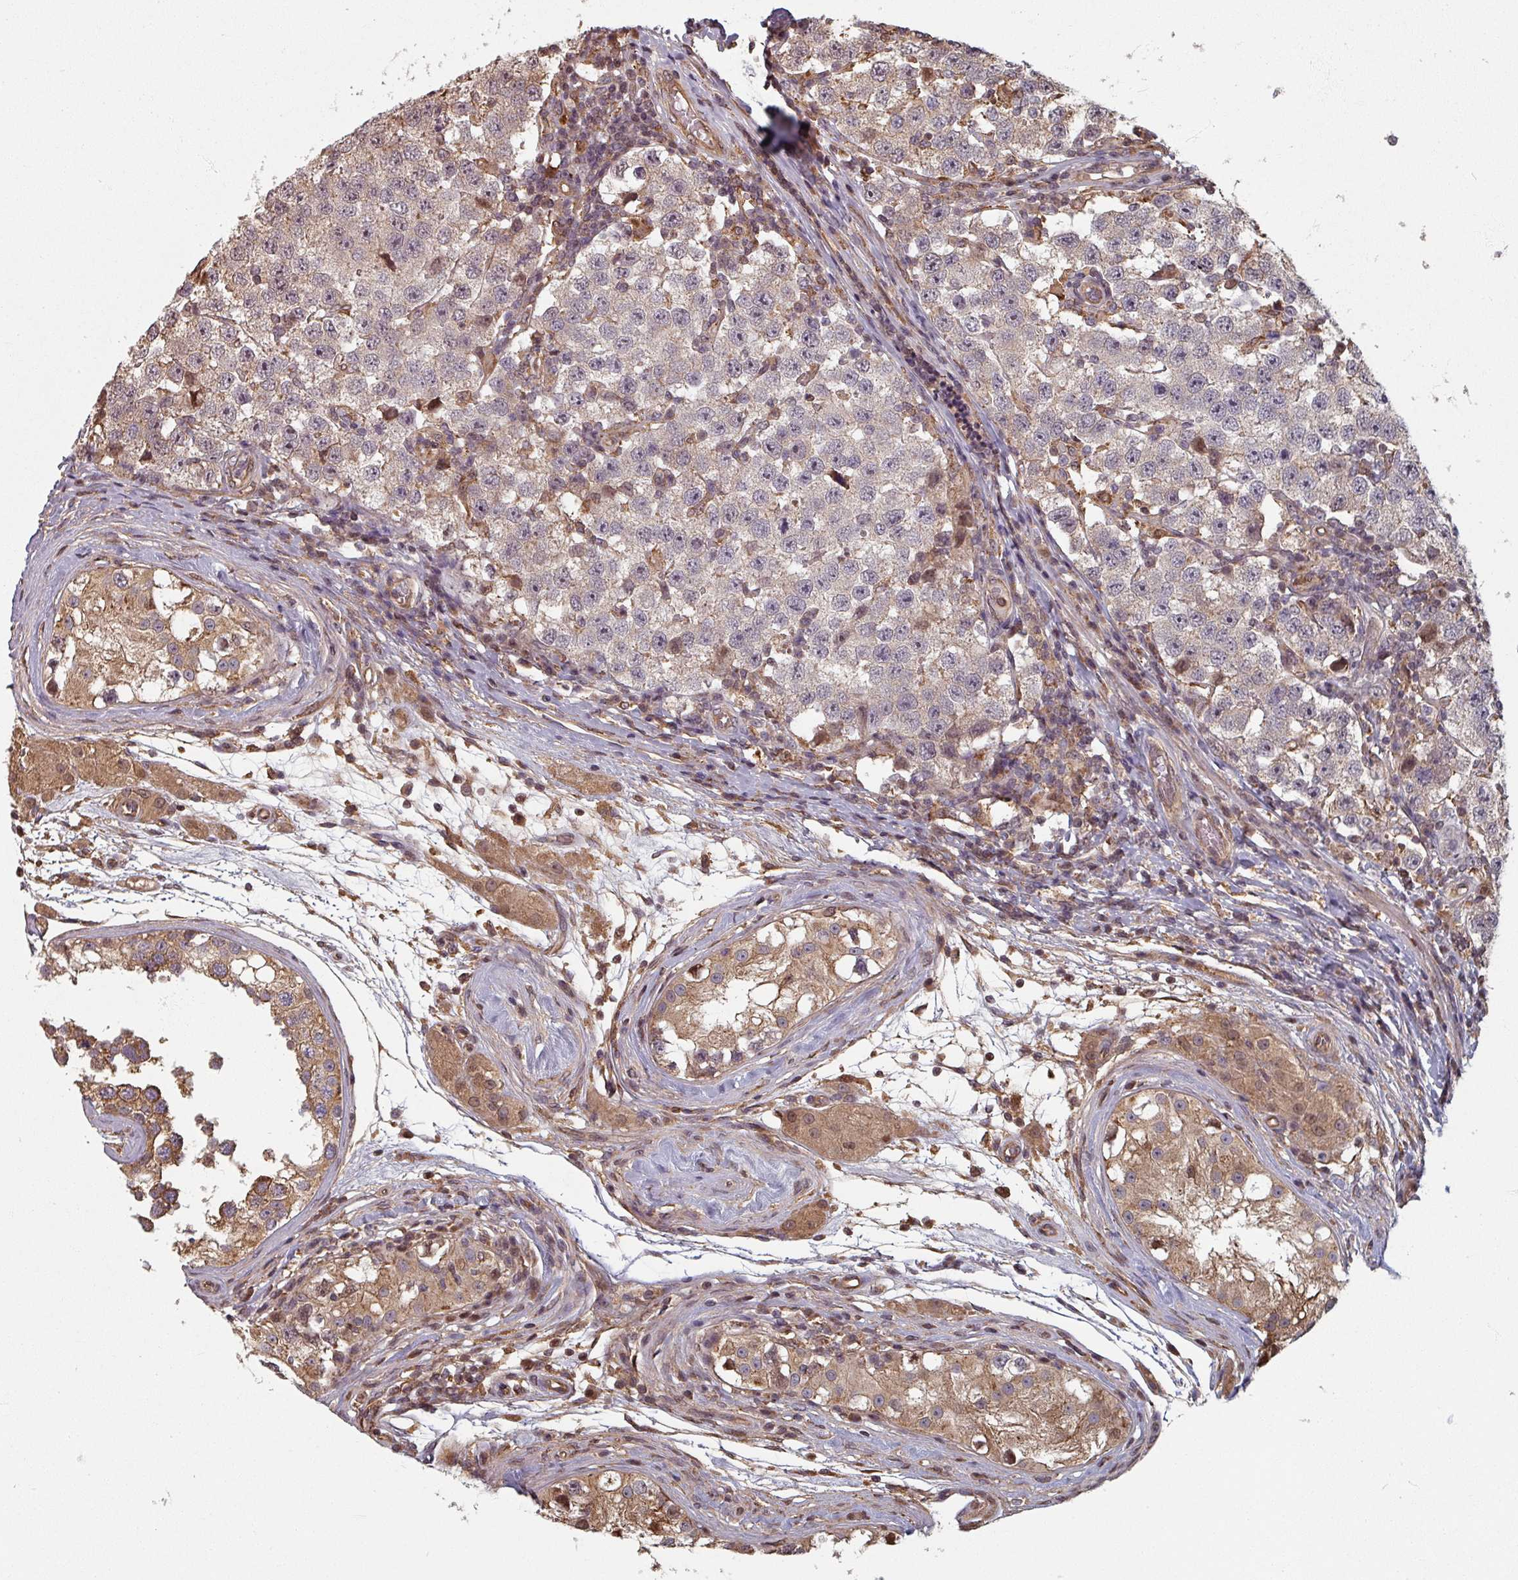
{"staining": {"intensity": "negative", "quantity": "none", "location": "none"}, "tissue": "testis cancer", "cell_type": "Tumor cells", "image_type": "cancer", "snomed": [{"axis": "morphology", "description": "Seminoma, NOS"}, {"axis": "topography", "description": "Testis"}], "caption": "IHC histopathology image of seminoma (testis) stained for a protein (brown), which displays no staining in tumor cells. Nuclei are stained in blue.", "gene": "EID1", "patient": {"sex": "male", "age": 34}}